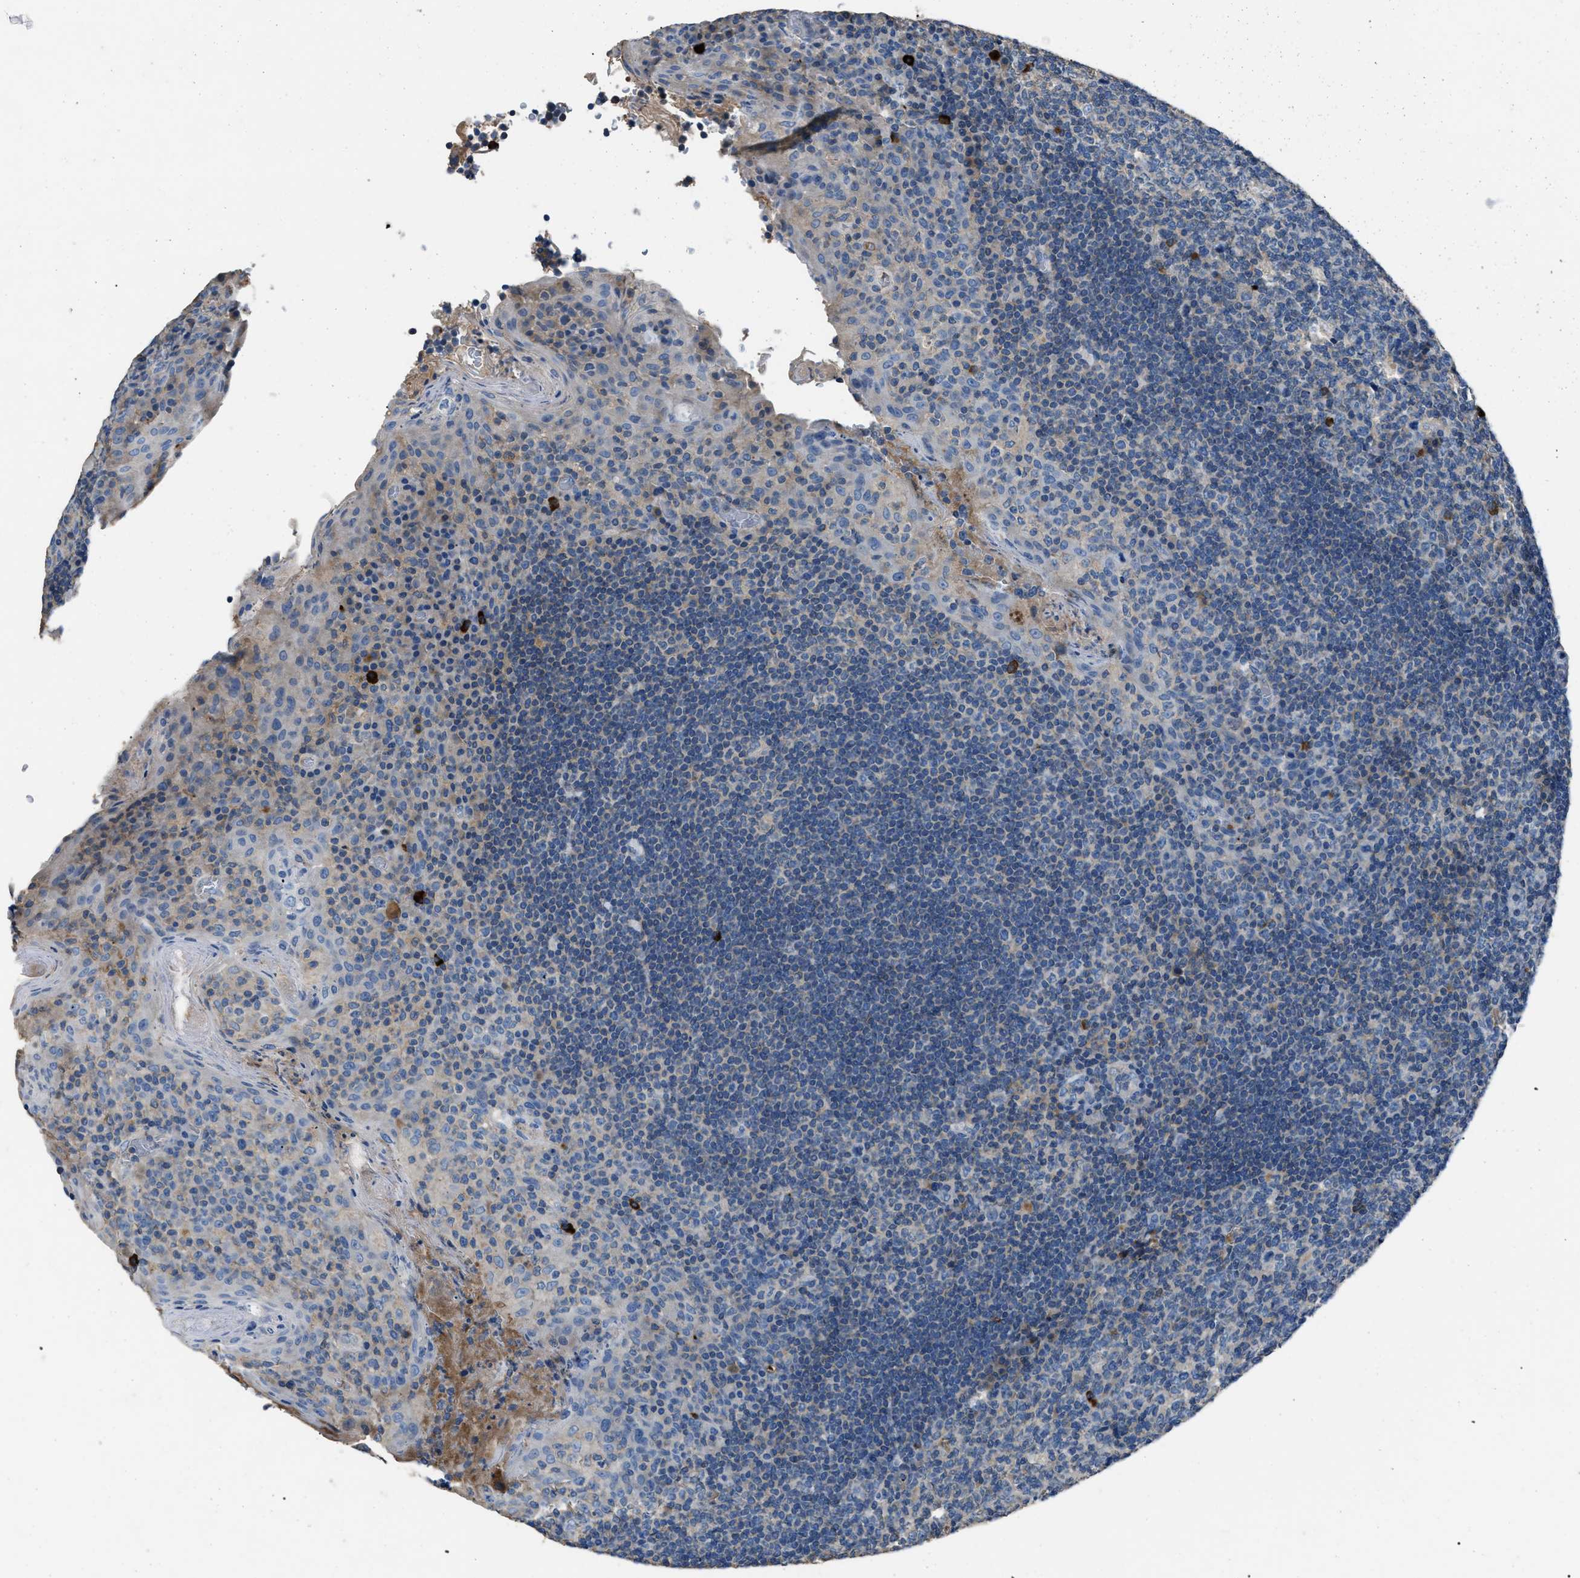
{"staining": {"intensity": "negative", "quantity": "none", "location": "none"}, "tissue": "tonsil", "cell_type": "Germinal center cells", "image_type": "normal", "snomed": [{"axis": "morphology", "description": "Normal tissue, NOS"}, {"axis": "topography", "description": "Tonsil"}], "caption": "The micrograph demonstrates no significant staining in germinal center cells of tonsil. (DAB (3,3'-diaminobenzidine) immunohistochemistry (IHC) visualized using brightfield microscopy, high magnification).", "gene": "SGCZ", "patient": {"sex": "male", "age": 17}}